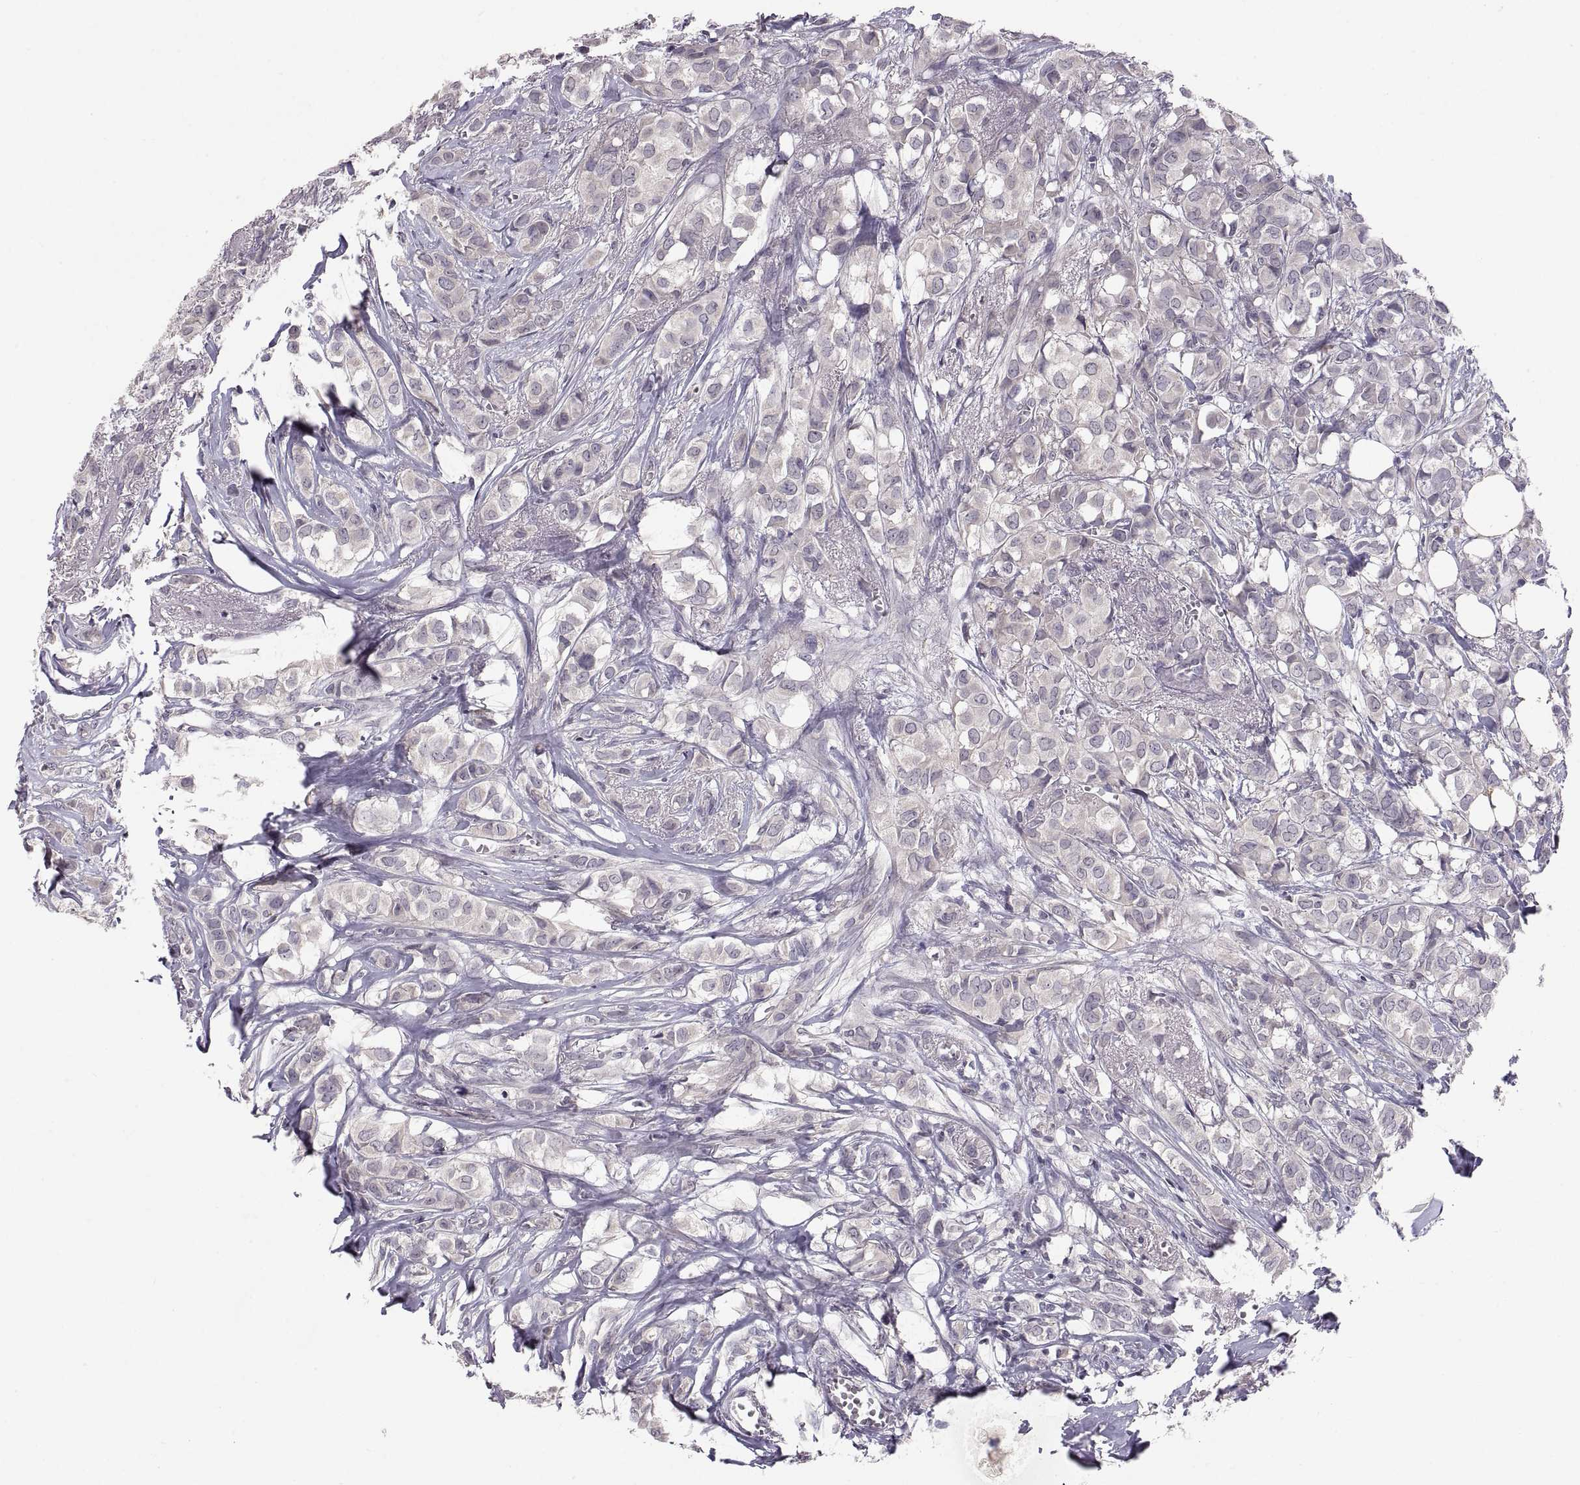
{"staining": {"intensity": "negative", "quantity": "none", "location": "none"}, "tissue": "breast cancer", "cell_type": "Tumor cells", "image_type": "cancer", "snomed": [{"axis": "morphology", "description": "Duct carcinoma"}, {"axis": "topography", "description": "Breast"}], "caption": "High magnification brightfield microscopy of breast infiltrating ductal carcinoma stained with DAB (3,3'-diaminobenzidine) (brown) and counterstained with hematoxylin (blue): tumor cells show no significant staining.", "gene": "PAX2", "patient": {"sex": "female", "age": 85}}